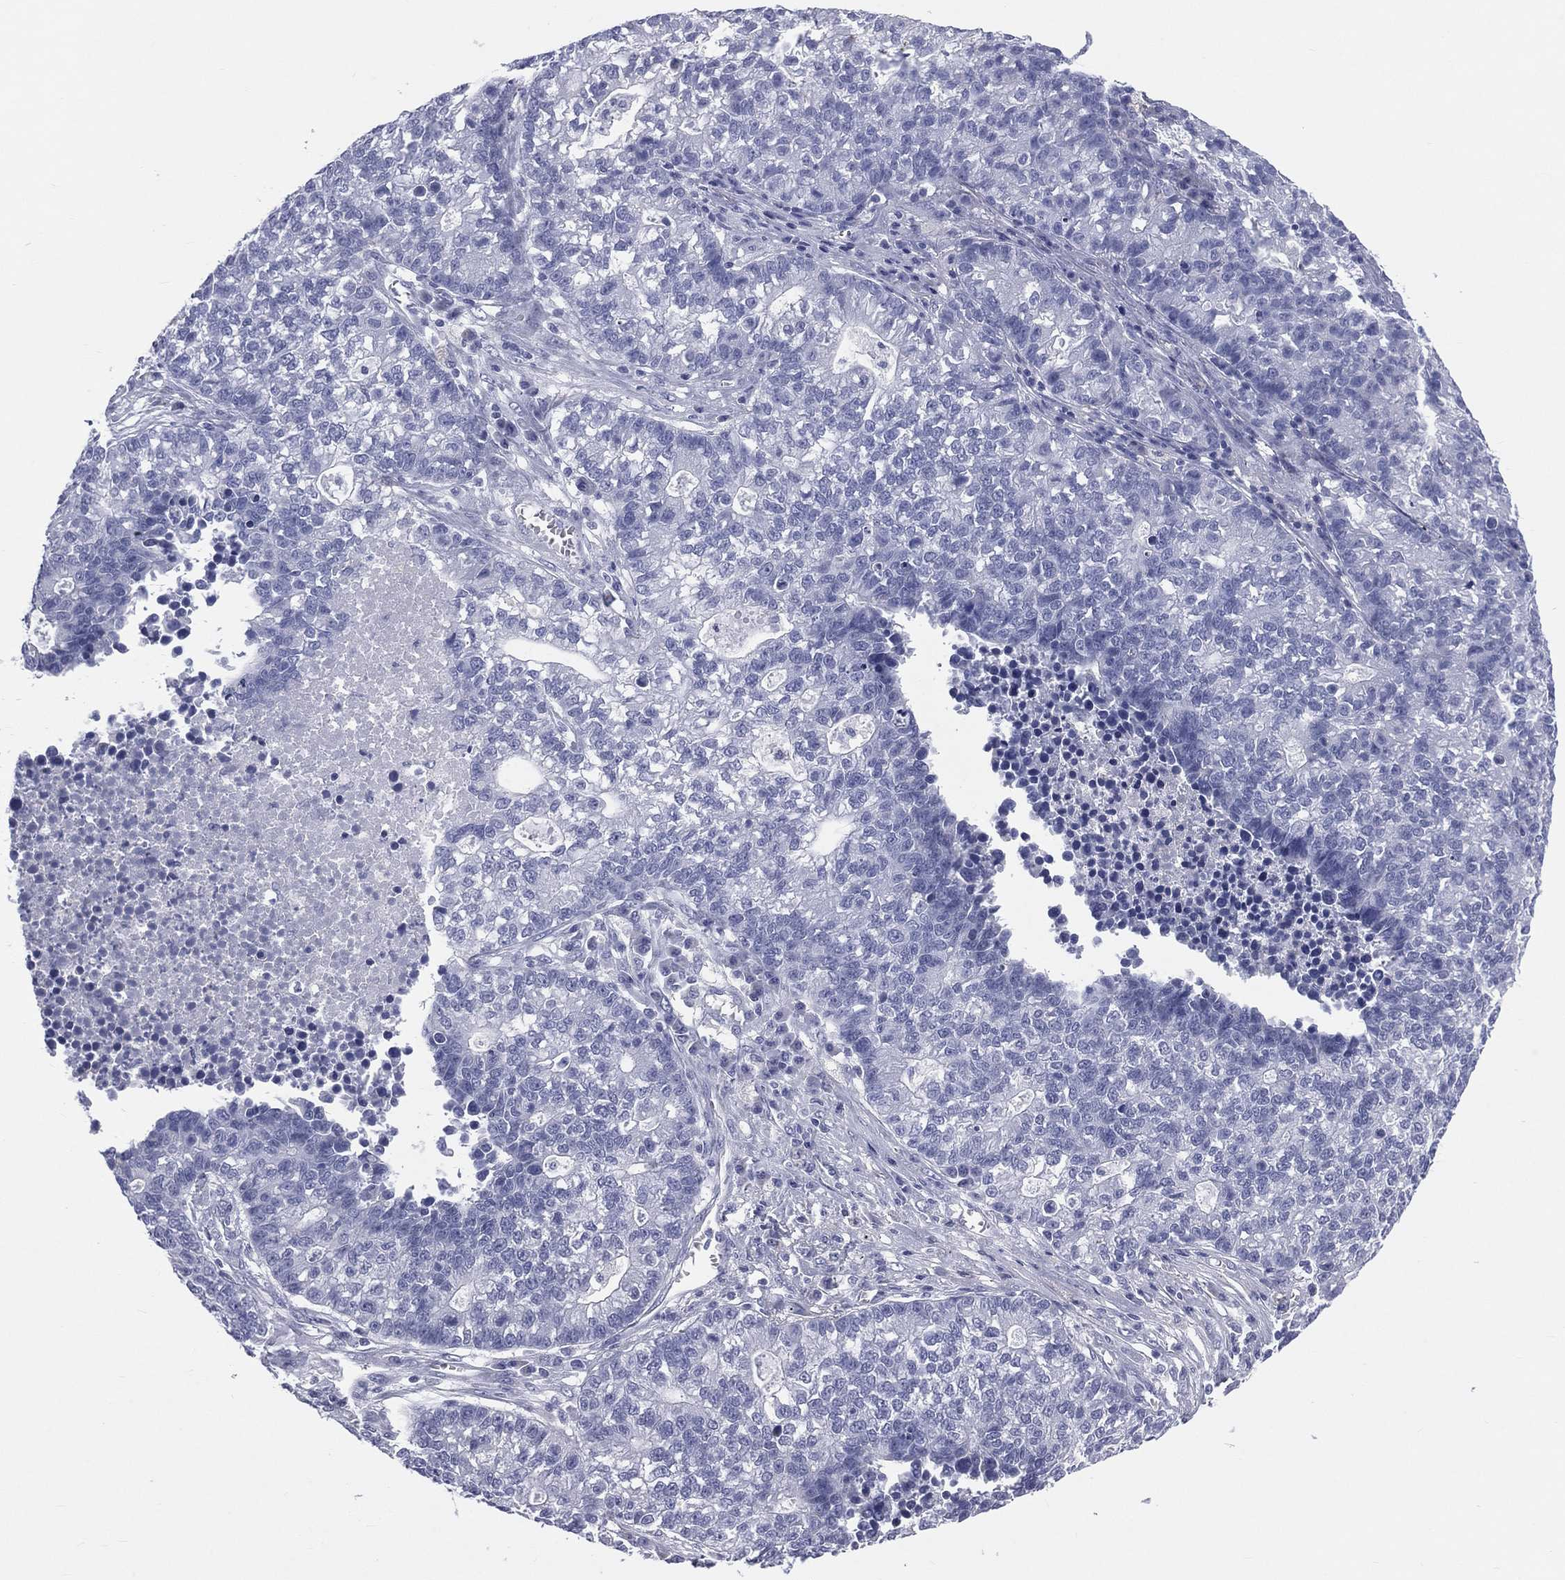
{"staining": {"intensity": "negative", "quantity": "none", "location": "none"}, "tissue": "lung cancer", "cell_type": "Tumor cells", "image_type": "cancer", "snomed": [{"axis": "morphology", "description": "Adenocarcinoma, NOS"}, {"axis": "topography", "description": "Lung"}], "caption": "This micrograph is of lung adenocarcinoma stained with IHC to label a protein in brown with the nuclei are counter-stained blue. There is no staining in tumor cells. The staining is performed using DAB (3,3'-diaminobenzidine) brown chromogen with nuclei counter-stained in using hematoxylin.", "gene": "MLN", "patient": {"sex": "male", "age": 57}}